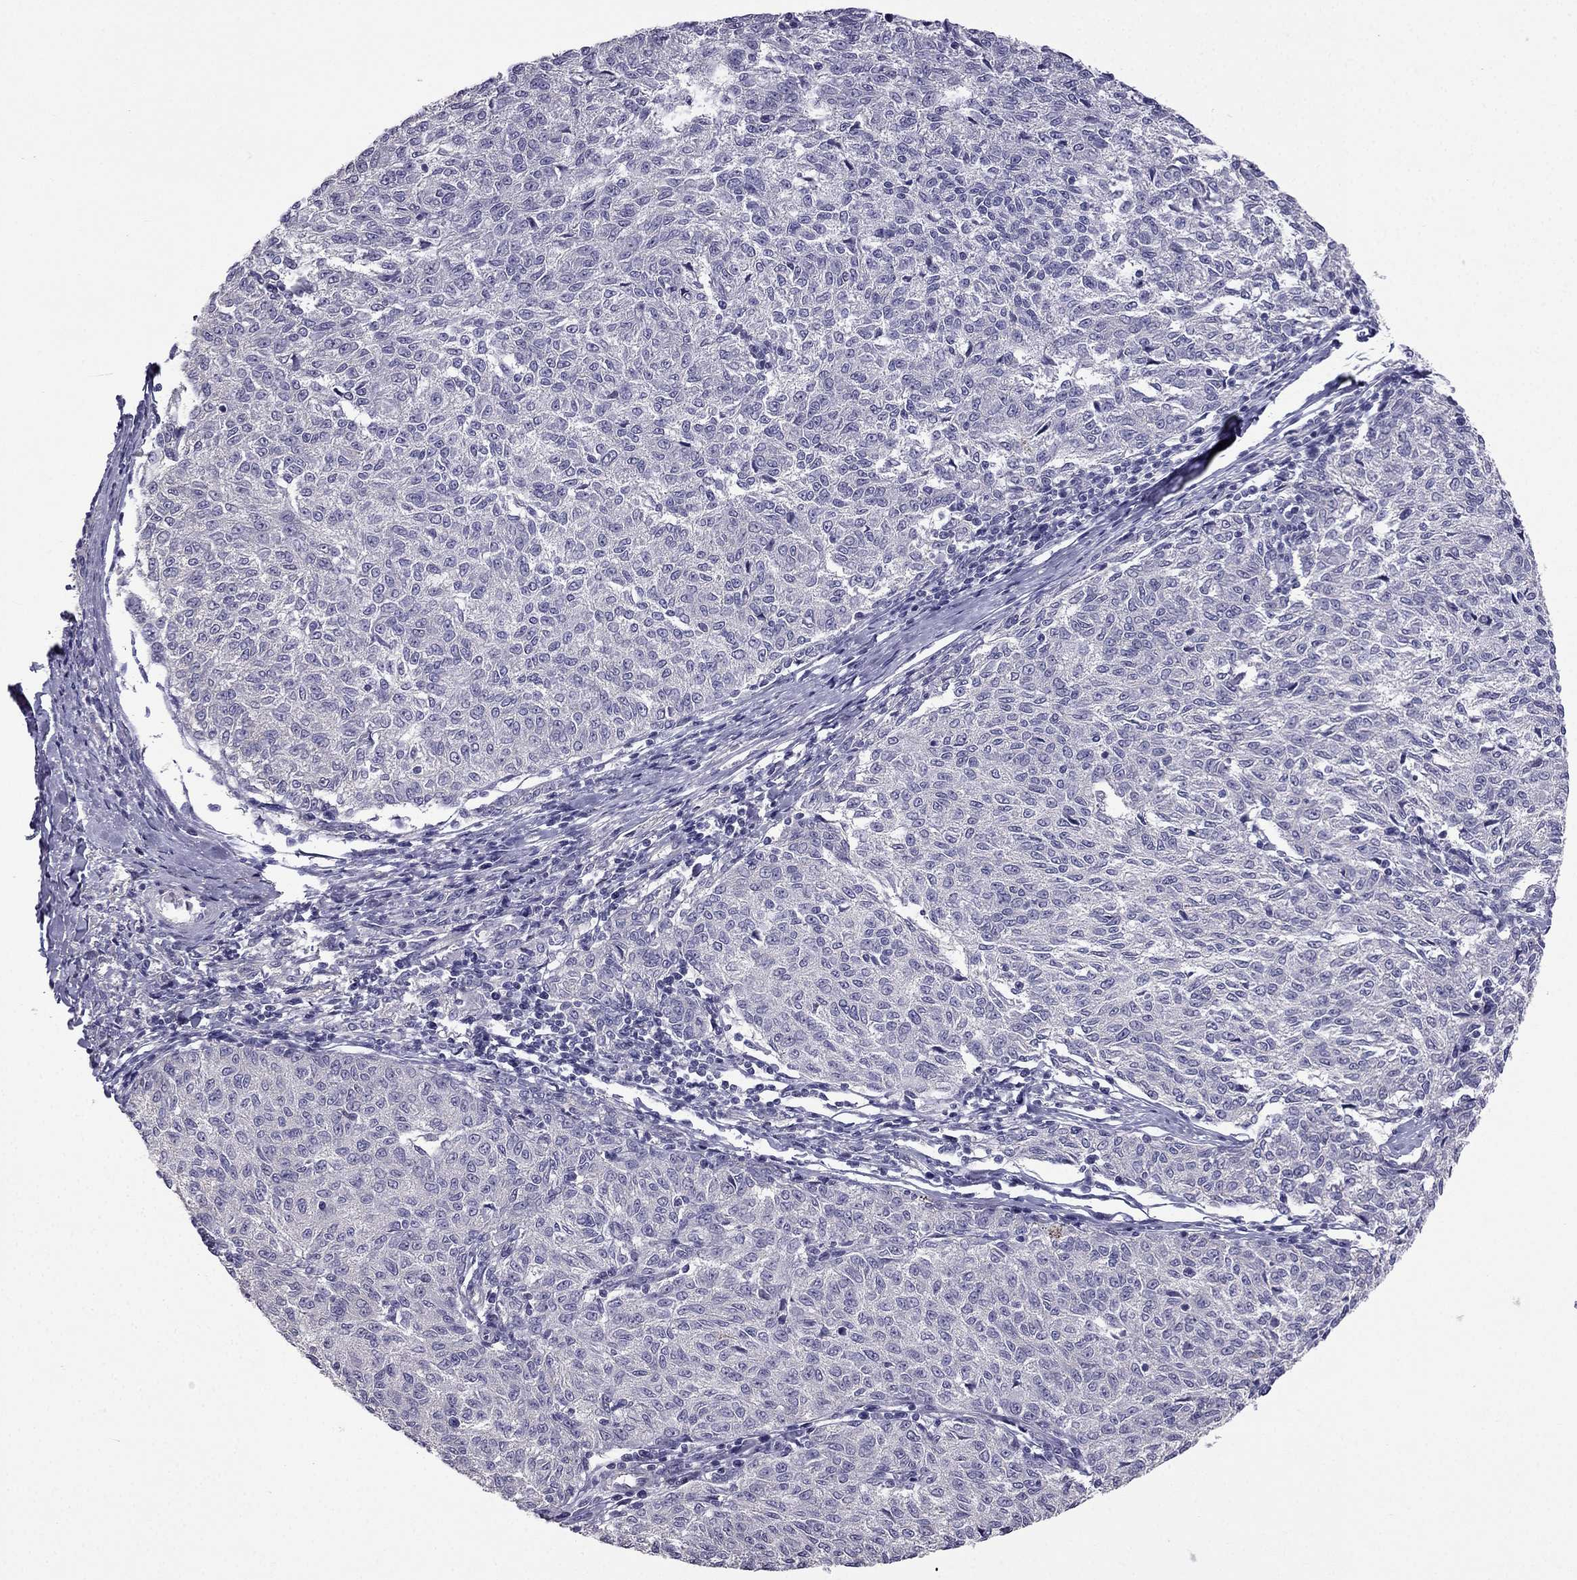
{"staining": {"intensity": "negative", "quantity": "none", "location": "none"}, "tissue": "melanoma", "cell_type": "Tumor cells", "image_type": "cancer", "snomed": [{"axis": "morphology", "description": "Malignant melanoma, NOS"}, {"axis": "topography", "description": "Skin"}], "caption": "DAB immunohistochemical staining of melanoma reveals no significant staining in tumor cells. Nuclei are stained in blue.", "gene": "HSFX1", "patient": {"sex": "female", "age": 72}}